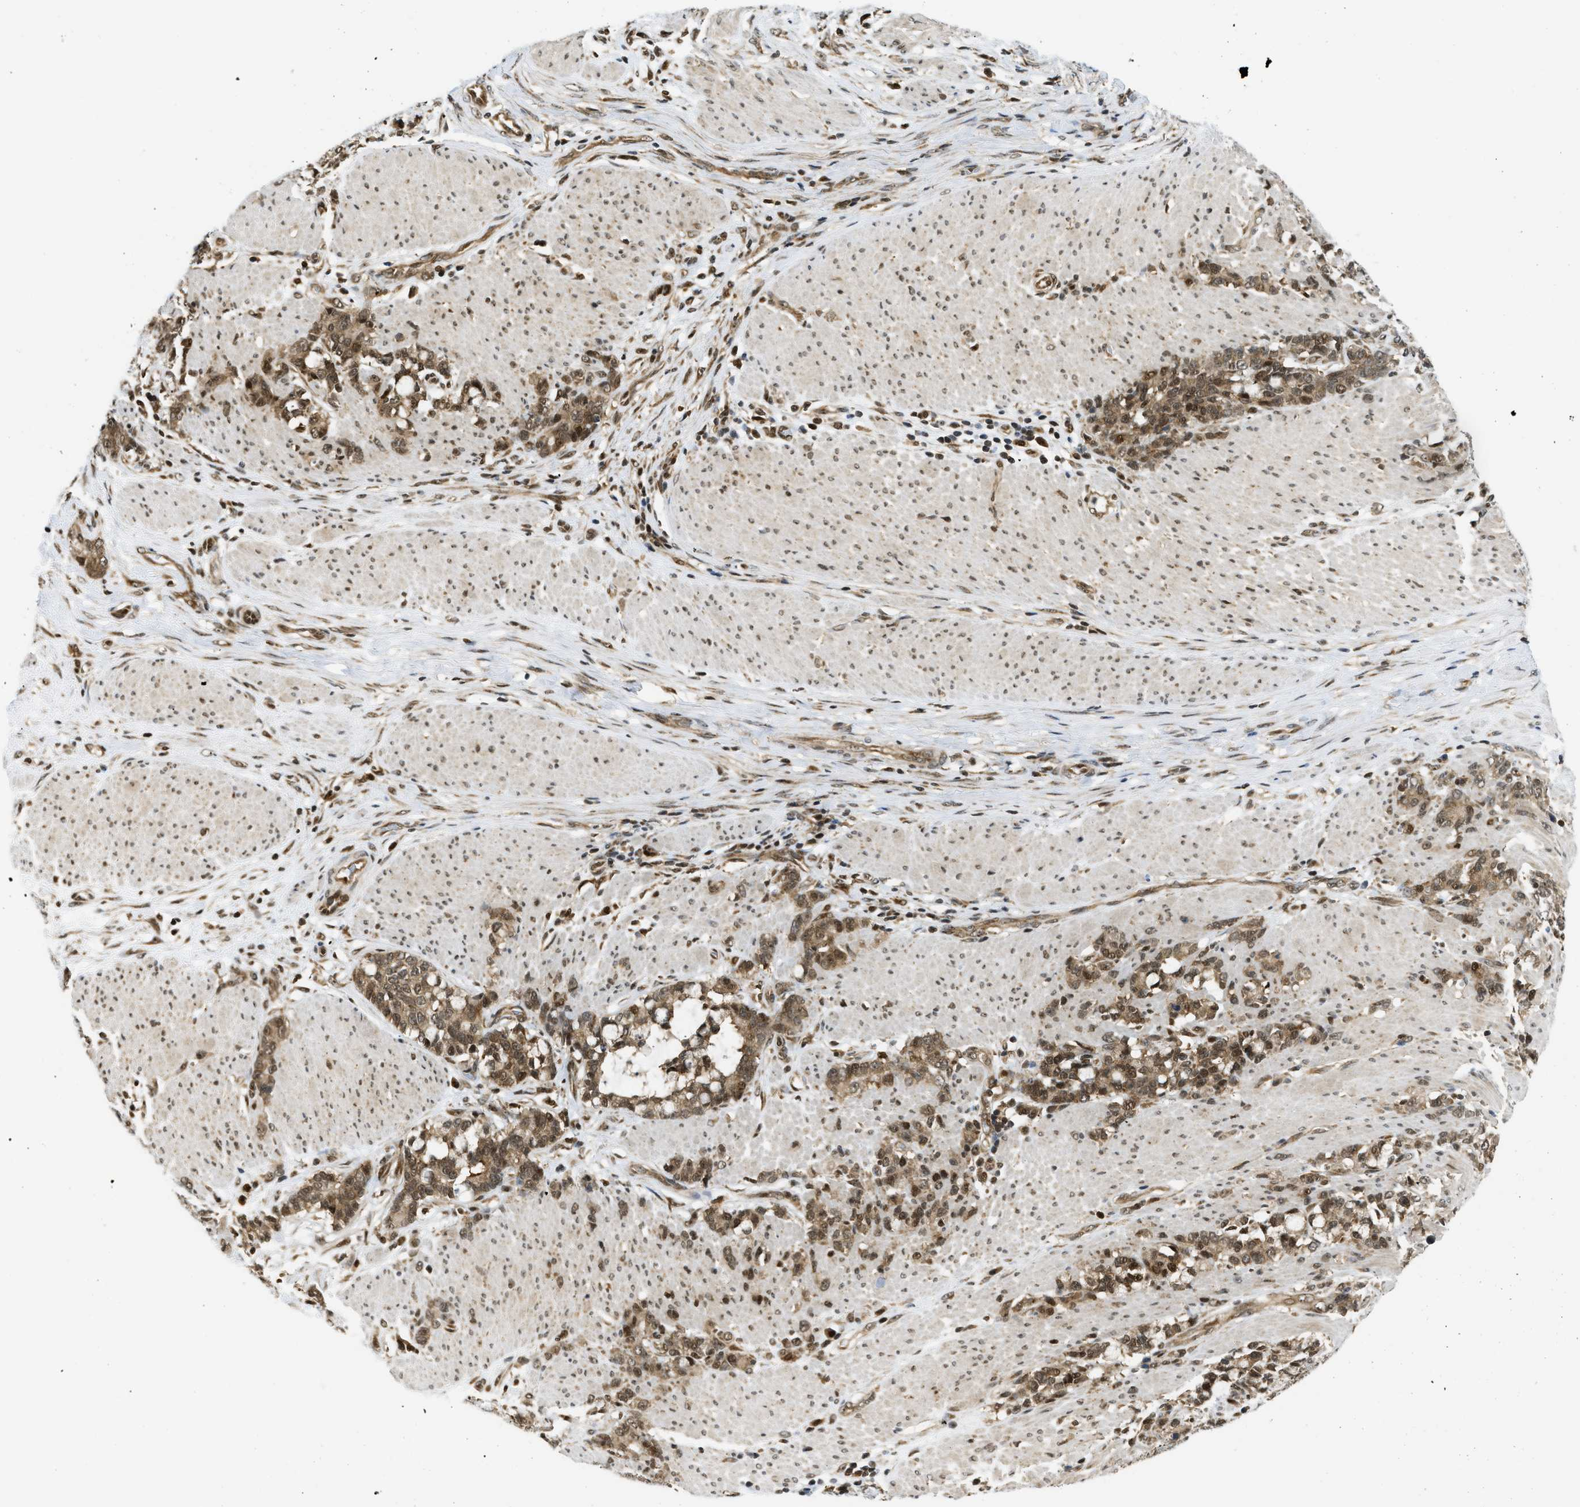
{"staining": {"intensity": "moderate", "quantity": ">75%", "location": "cytoplasmic/membranous,nuclear"}, "tissue": "stomach cancer", "cell_type": "Tumor cells", "image_type": "cancer", "snomed": [{"axis": "morphology", "description": "Adenocarcinoma, NOS"}, {"axis": "topography", "description": "Stomach, lower"}], "caption": "Stomach adenocarcinoma stained with a protein marker displays moderate staining in tumor cells.", "gene": "TACC1", "patient": {"sex": "male", "age": 88}}